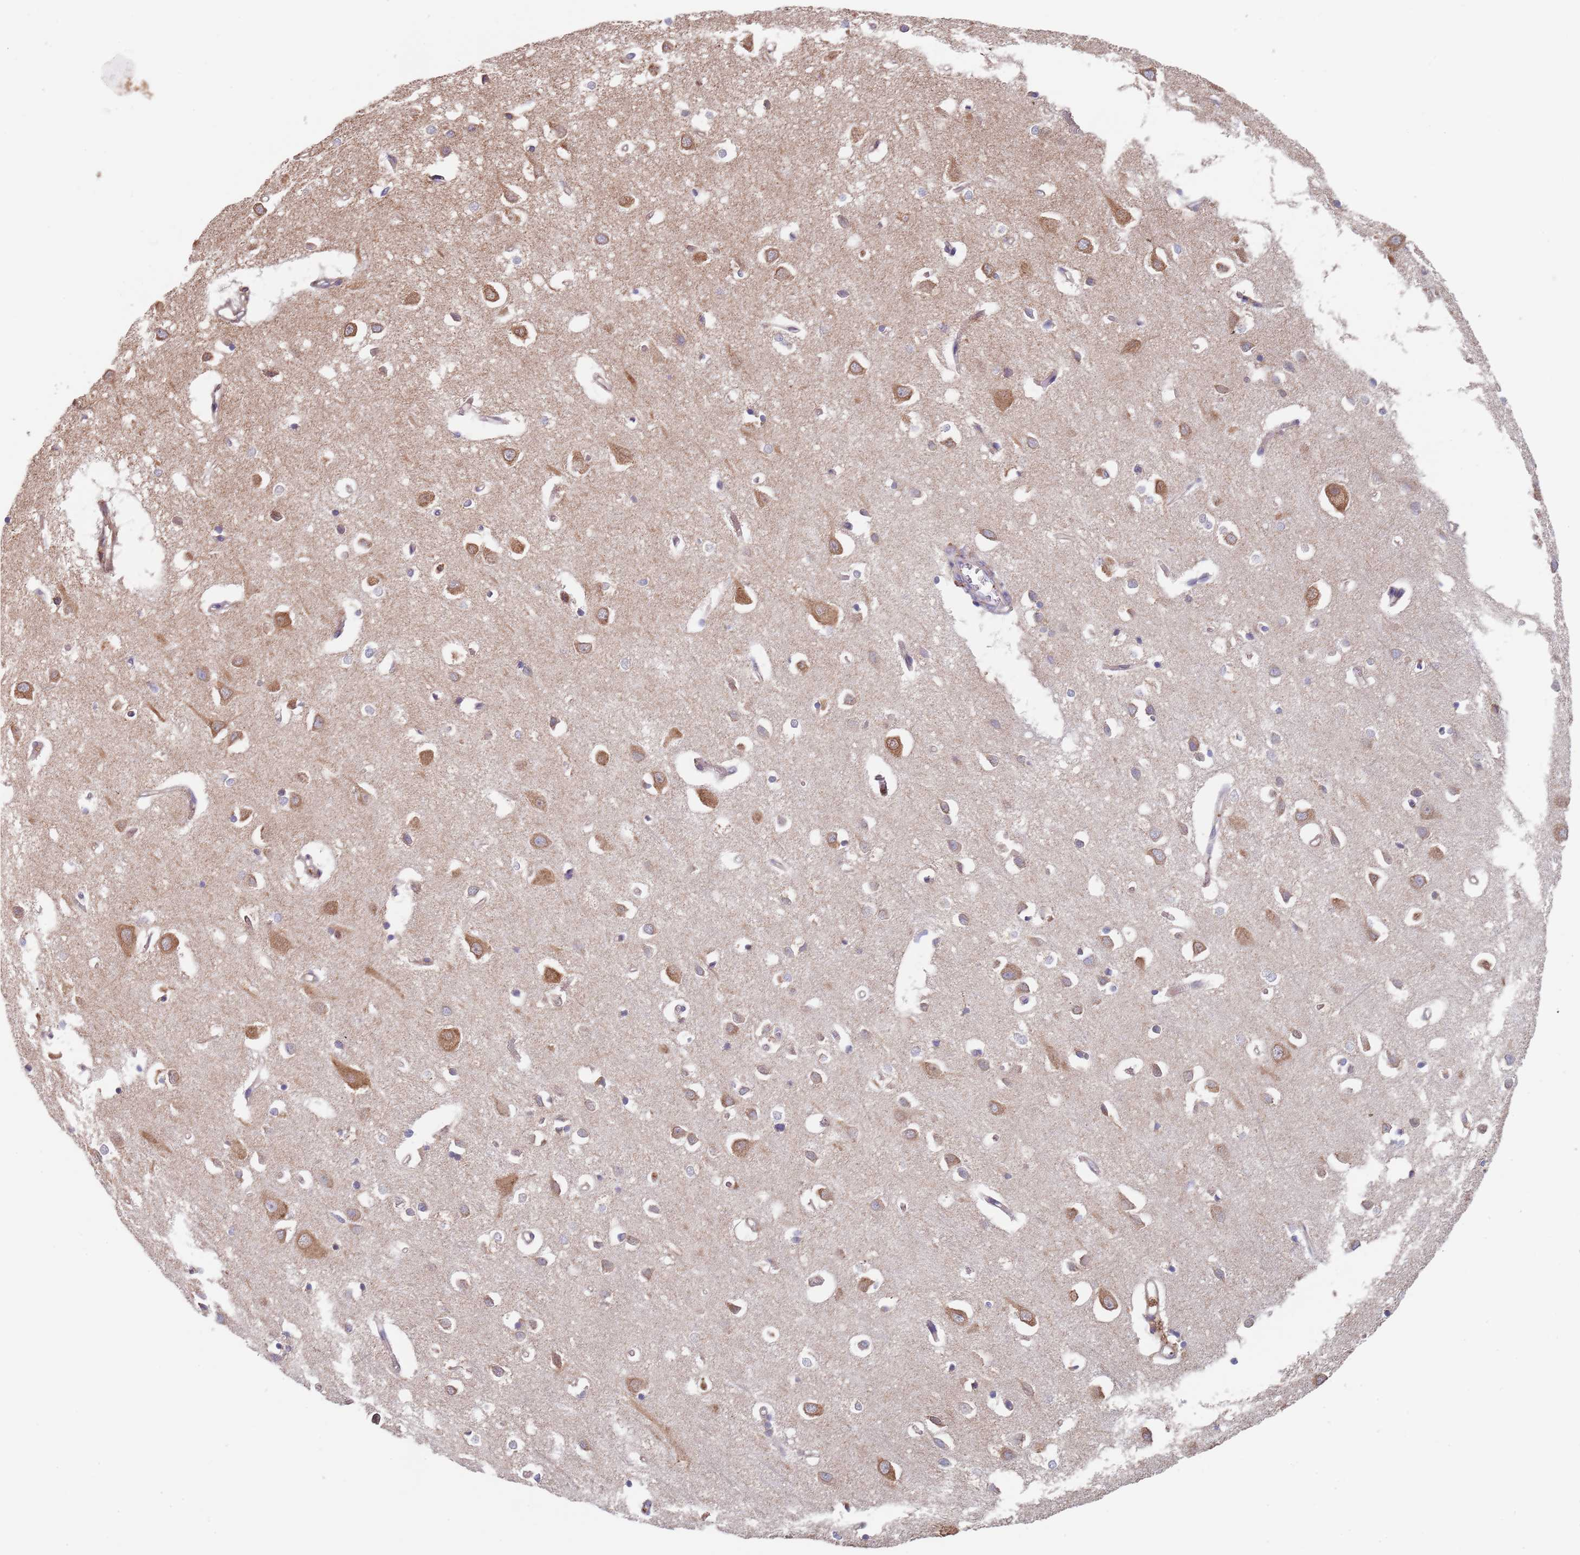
{"staining": {"intensity": "weak", "quantity": ">75%", "location": "cytoplasmic/membranous"}, "tissue": "cerebral cortex", "cell_type": "Endothelial cells", "image_type": "normal", "snomed": [{"axis": "morphology", "description": "Normal tissue, NOS"}, {"axis": "topography", "description": "Cerebral cortex"}], "caption": "Endothelial cells exhibit low levels of weak cytoplasmic/membranous staining in about >75% of cells in normal human cerebral cortex.", "gene": "DCUN1D3", "patient": {"sex": "female", "age": 64}}